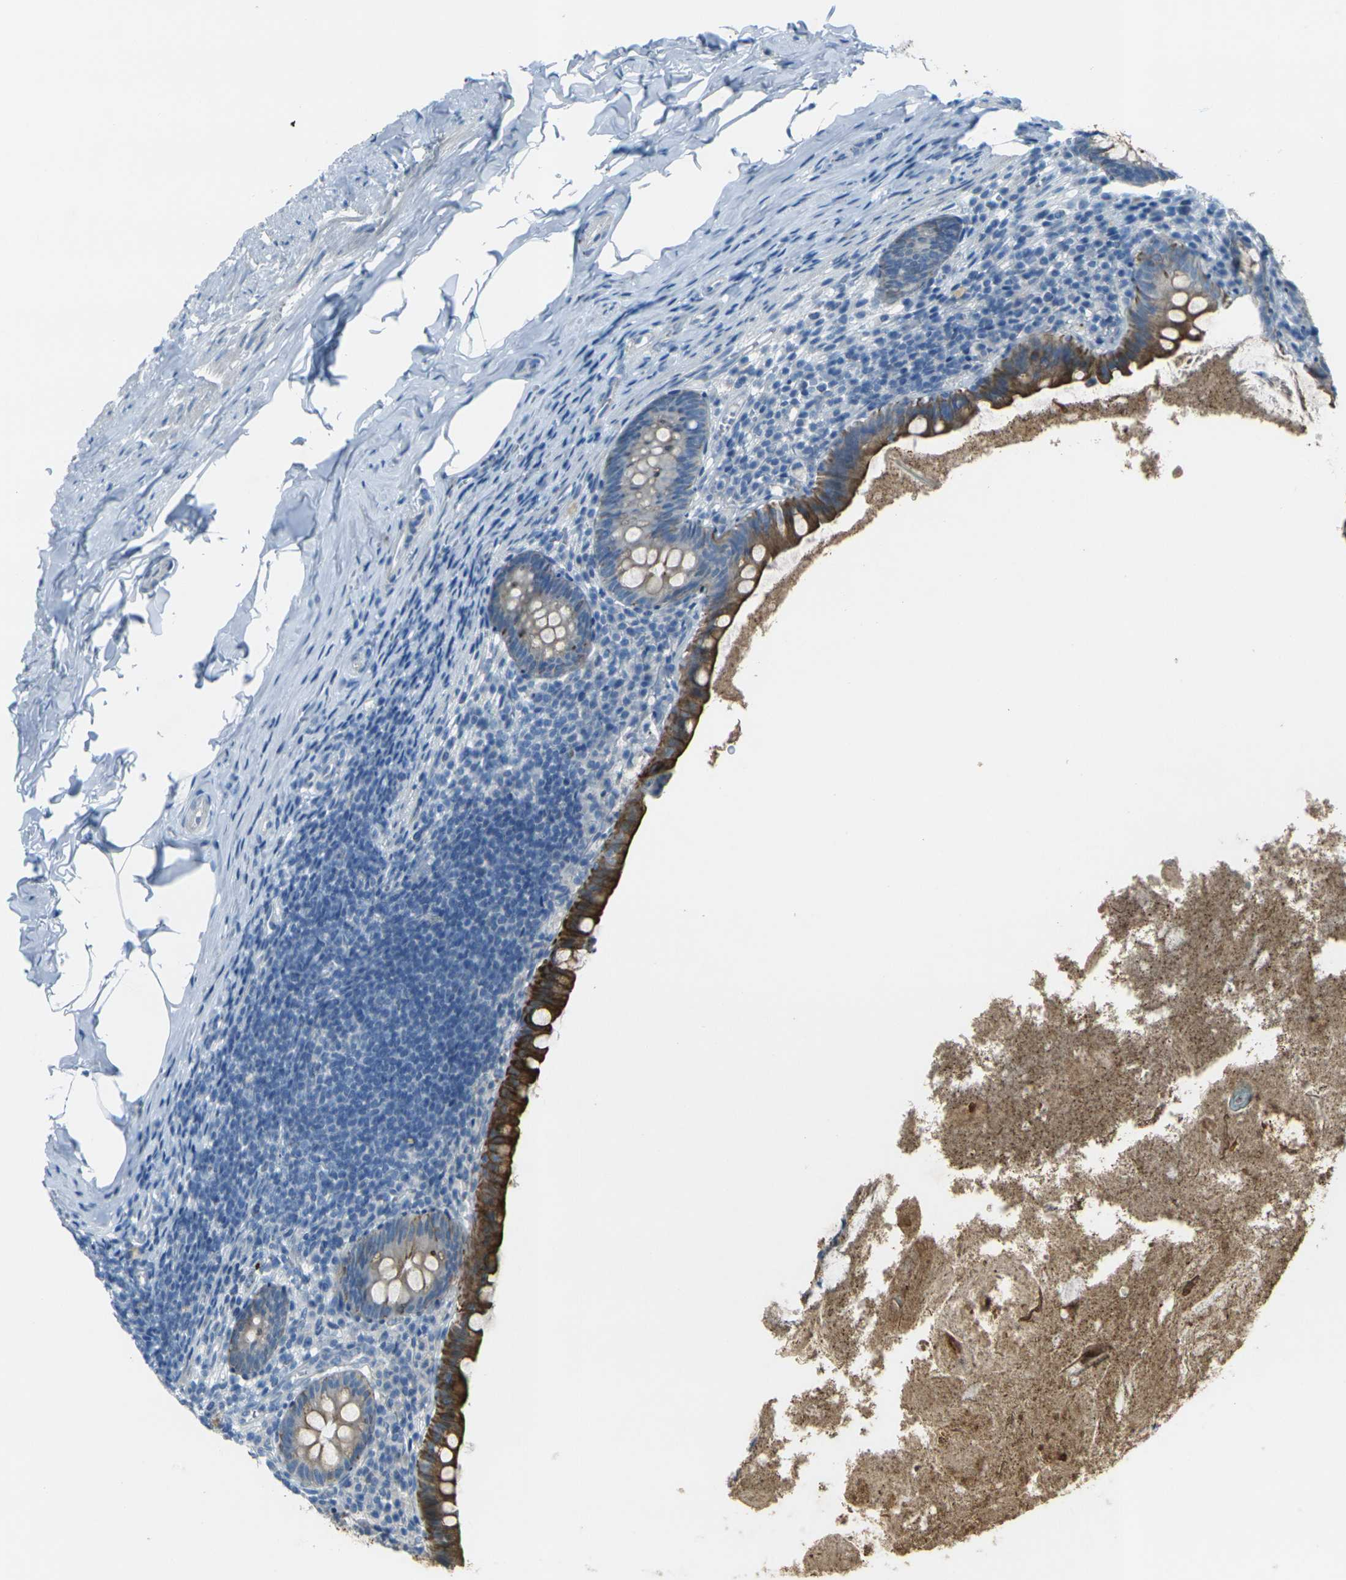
{"staining": {"intensity": "strong", "quantity": ">75%", "location": "cytoplasmic/membranous"}, "tissue": "appendix", "cell_type": "Glandular cells", "image_type": "normal", "snomed": [{"axis": "morphology", "description": "Normal tissue, NOS"}, {"axis": "topography", "description": "Appendix"}], "caption": "An immunohistochemistry (IHC) photomicrograph of unremarkable tissue is shown. Protein staining in brown shows strong cytoplasmic/membranous positivity in appendix within glandular cells. (Brightfield microscopy of DAB IHC at high magnification).", "gene": "ANKRD46", "patient": {"sex": "male", "age": 52}}